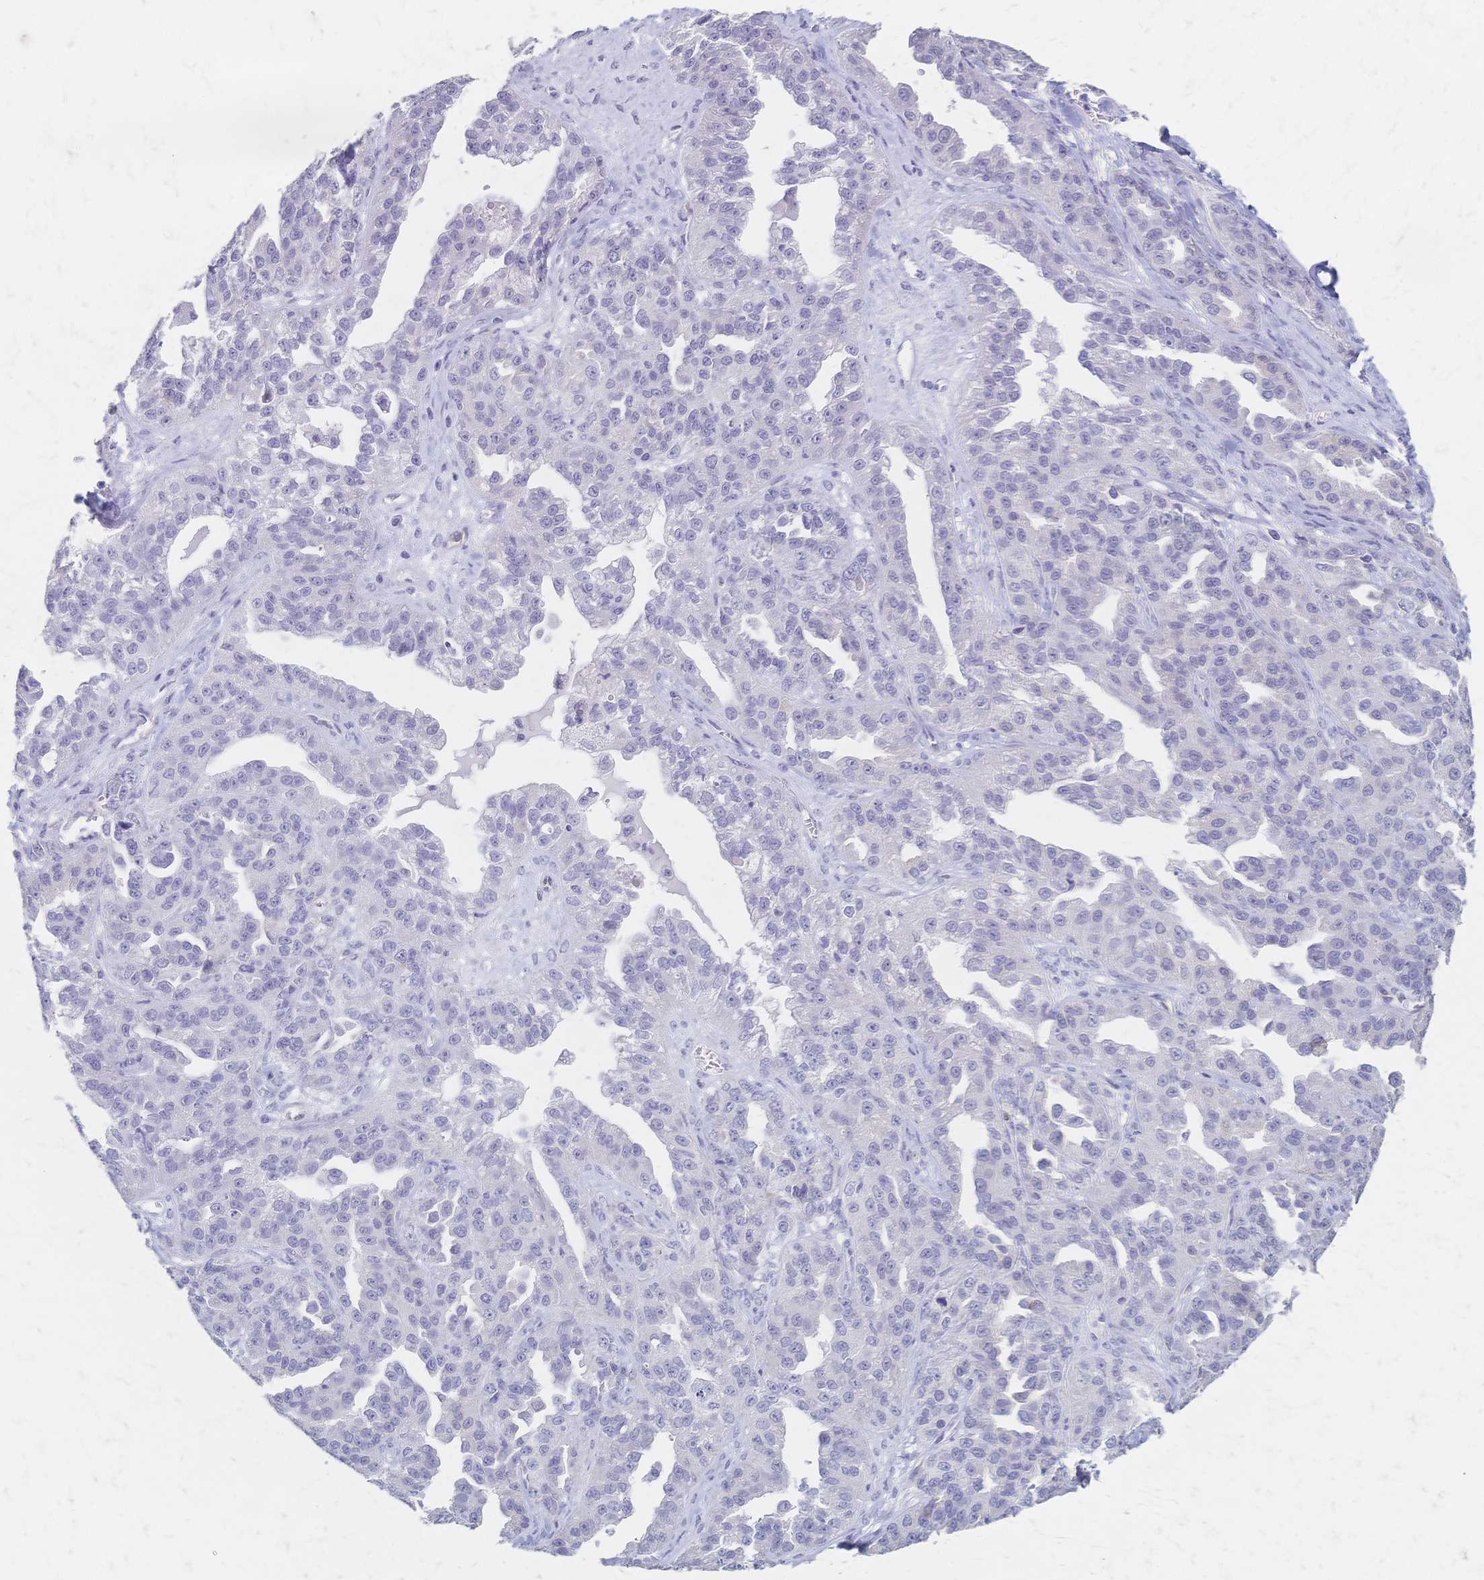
{"staining": {"intensity": "negative", "quantity": "none", "location": "none"}, "tissue": "ovarian cancer", "cell_type": "Tumor cells", "image_type": "cancer", "snomed": [{"axis": "morphology", "description": "Cystadenocarcinoma, serous, NOS"}, {"axis": "topography", "description": "Ovary"}], "caption": "Micrograph shows no significant protein staining in tumor cells of serous cystadenocarcinoma (ovarian).", "gene": "CYB5A", "patient": {"sex": "female", "age": 75}}